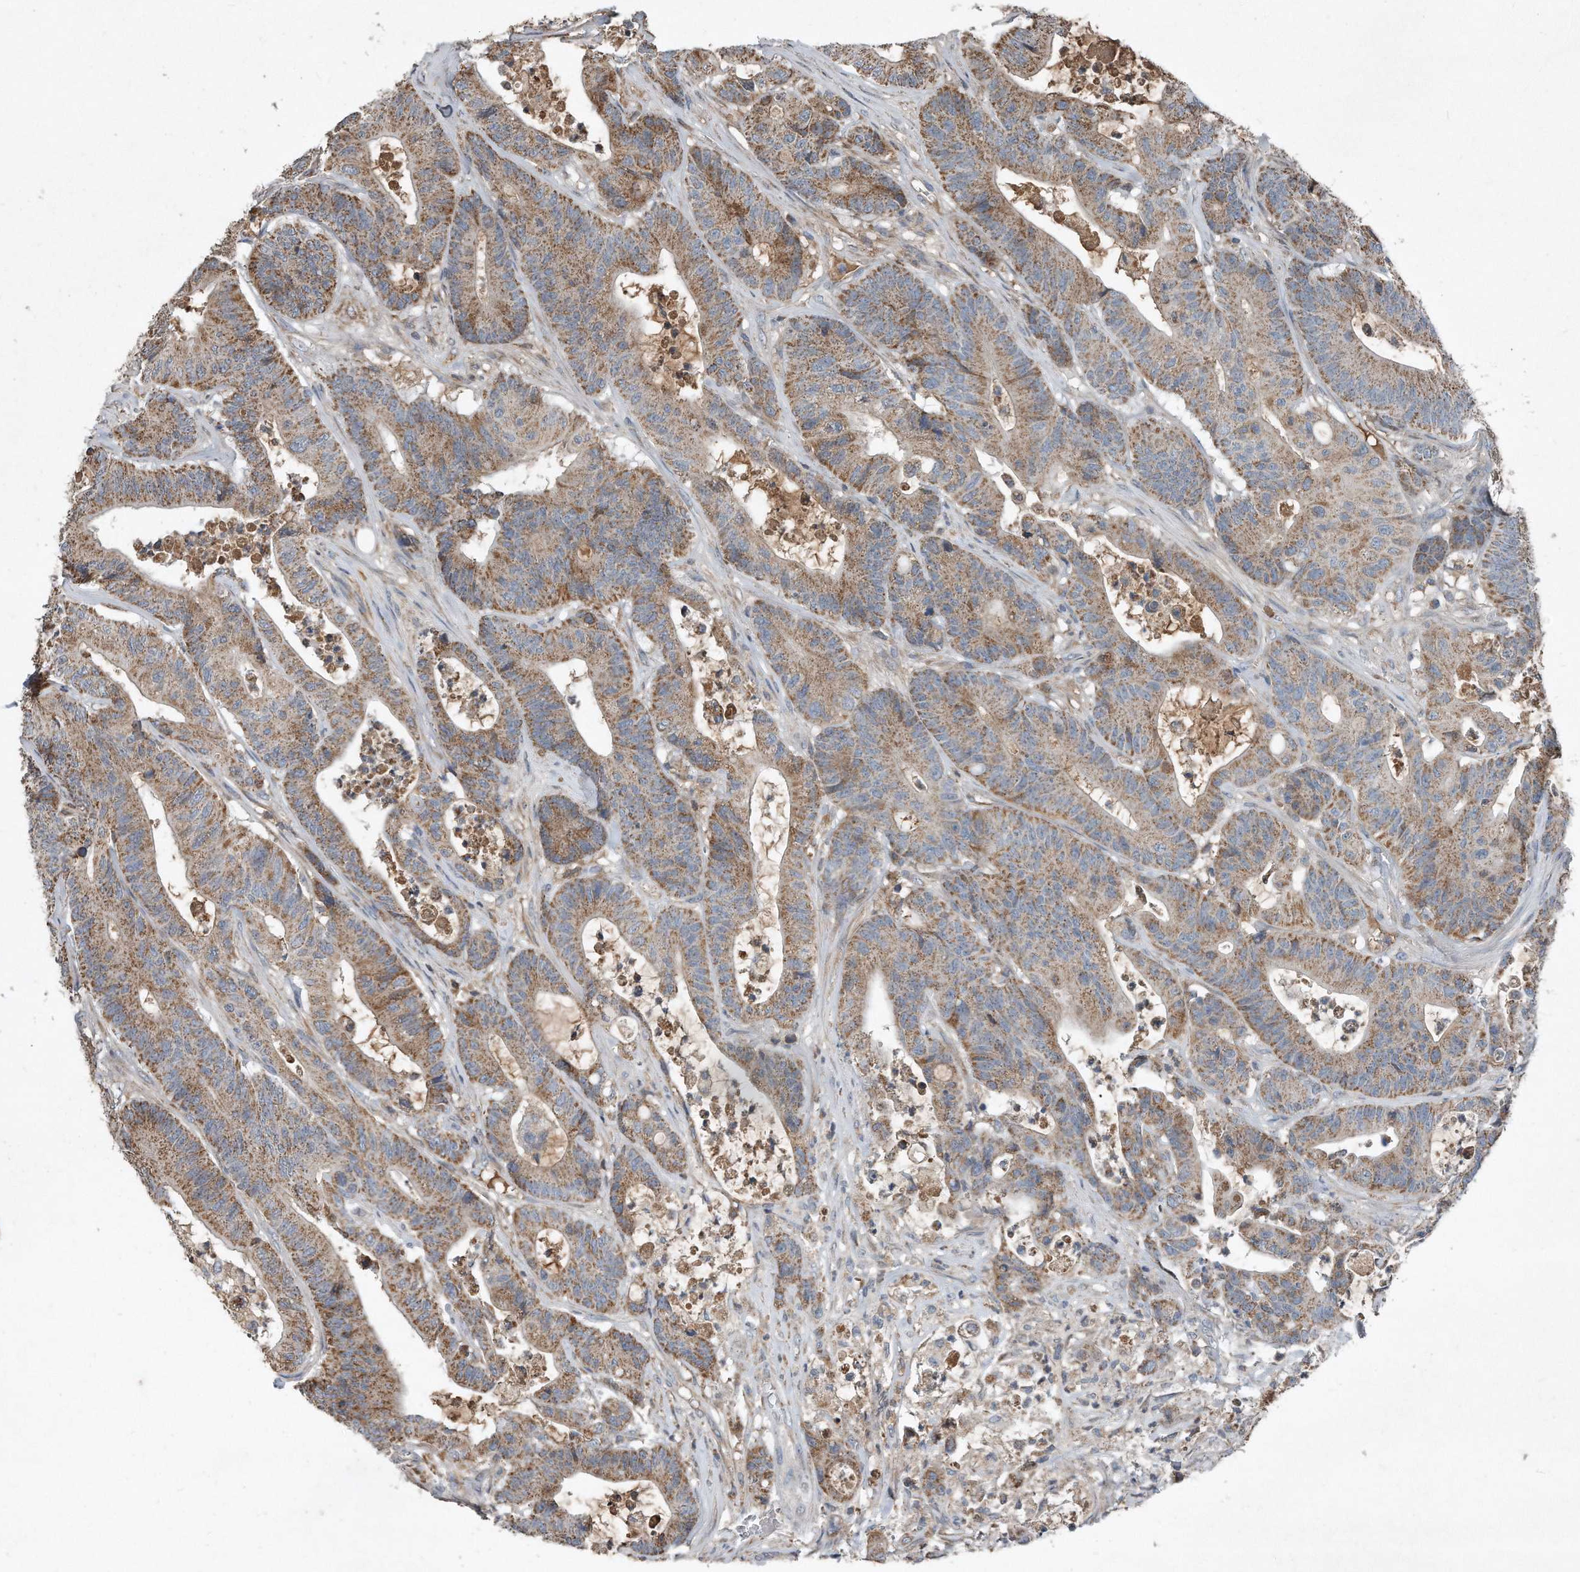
{"staining": {"intensity": "moderate", "quantity": ">75%", "location": "cytoplasmic/membranous"}, "tissue": "colorectal cancer", "cell_type": "Tumor cells", "image_type": "cancer", "snomed": [{"axis": "morphology", "description": "Adenocarcinoma, NOS"}, {"axis": "topography", "description": "Colon"}], "caption": "Immunohistochemical staining of colorectal adenocarcinoma shows moderate cytoplasmic/membranous protein positivity in about >75% of tumor cells.", "gene": "SDHA", "patient": {"sex": "female", "age": 84}}